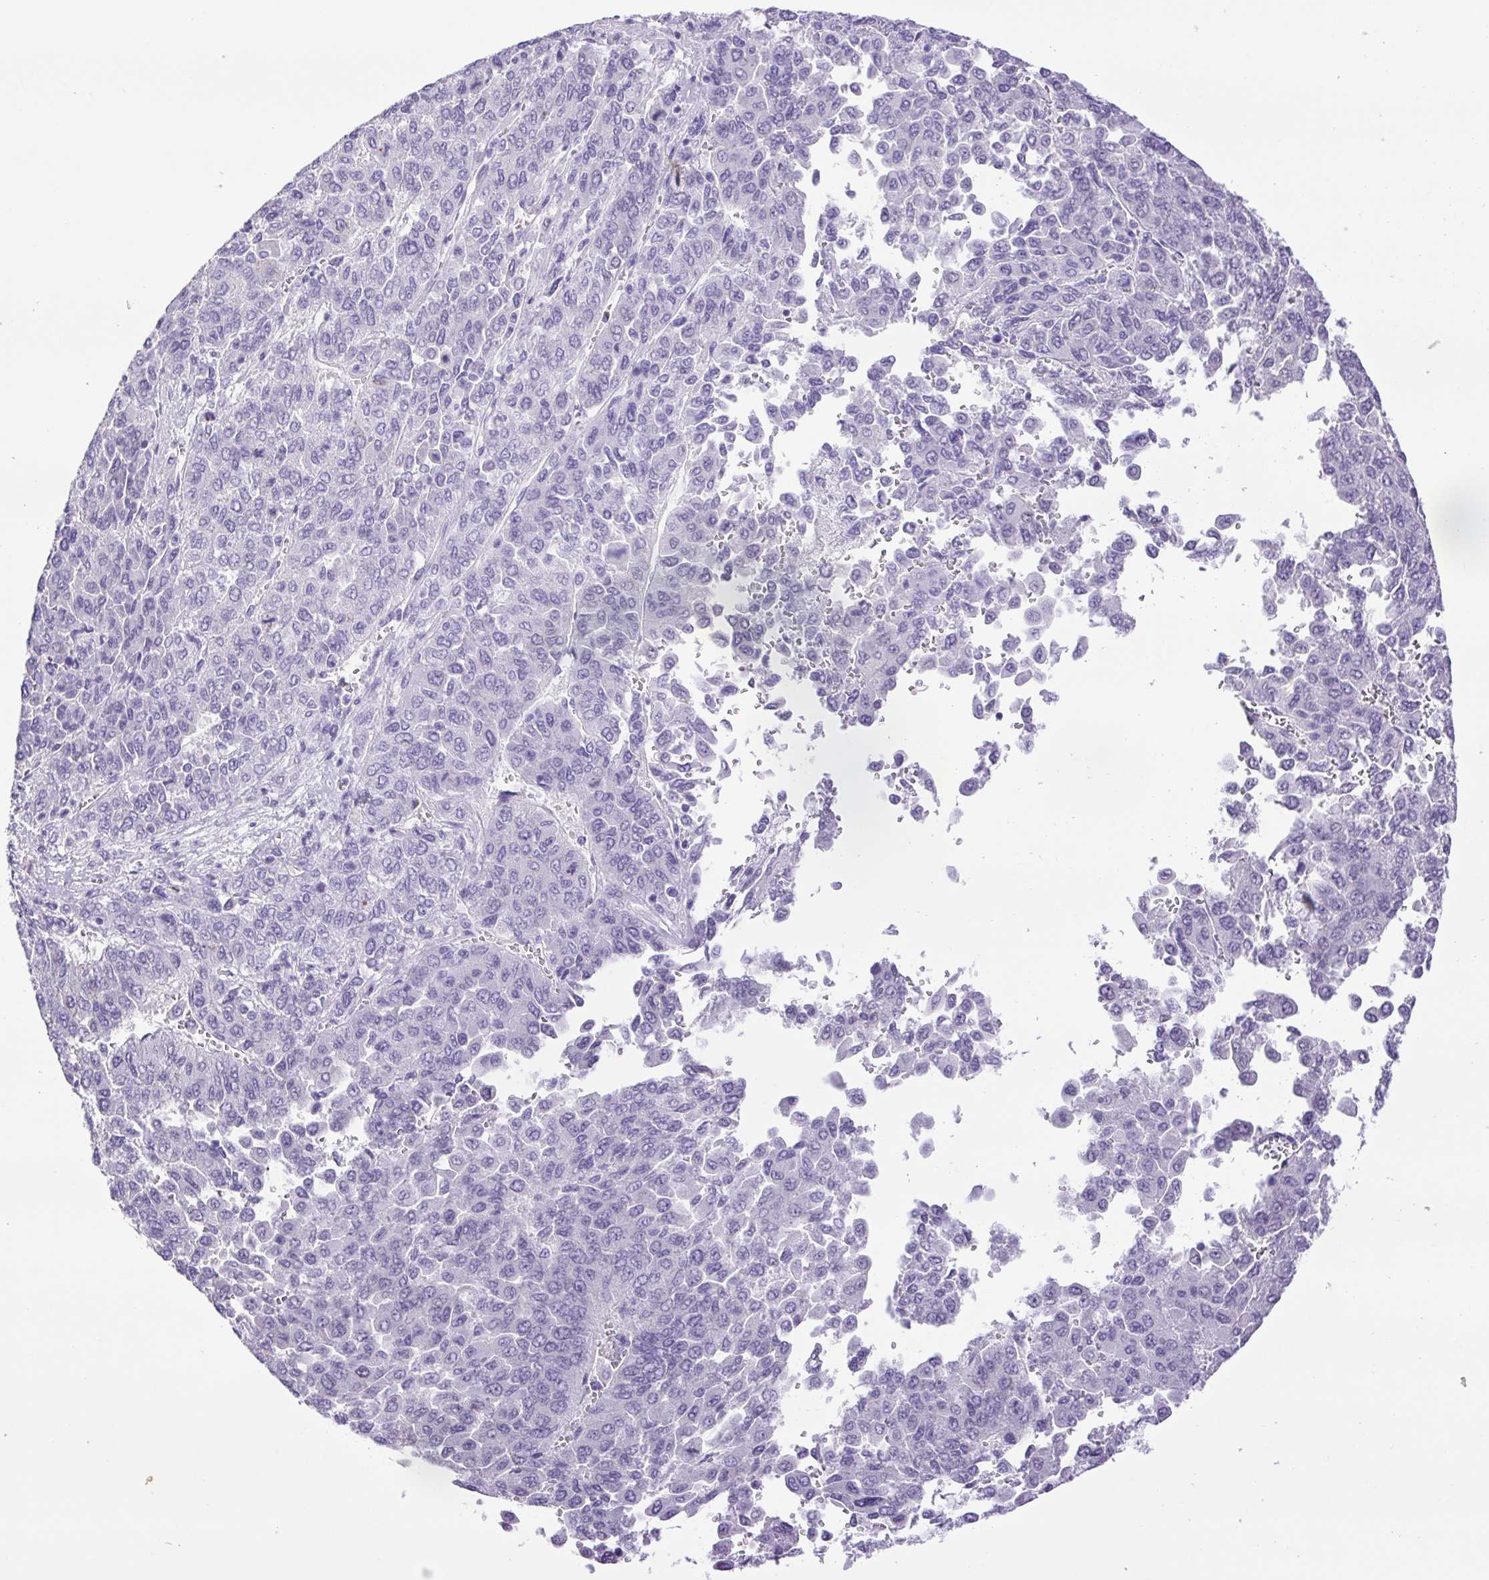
{"staining": {"intensity": "negative", "quantity": "none", "location": "none"}, "tissue": "liver cancer", "cell_type": "Tumor cells", "image_type": "cancer", "snomed": [{"axis": "morphology", "description": "Carcinoma, Hepatocellular, NOS"}, {"axis": "topography", "description": "Liver"}], "caption": "This is a image of immunohistochemistry (IHC) staining of liver hepatocellular carcinoma, which shows no staining in tumor cells.", "gene": "CDSN", "patient": {"sex": "female", "age": 41}}